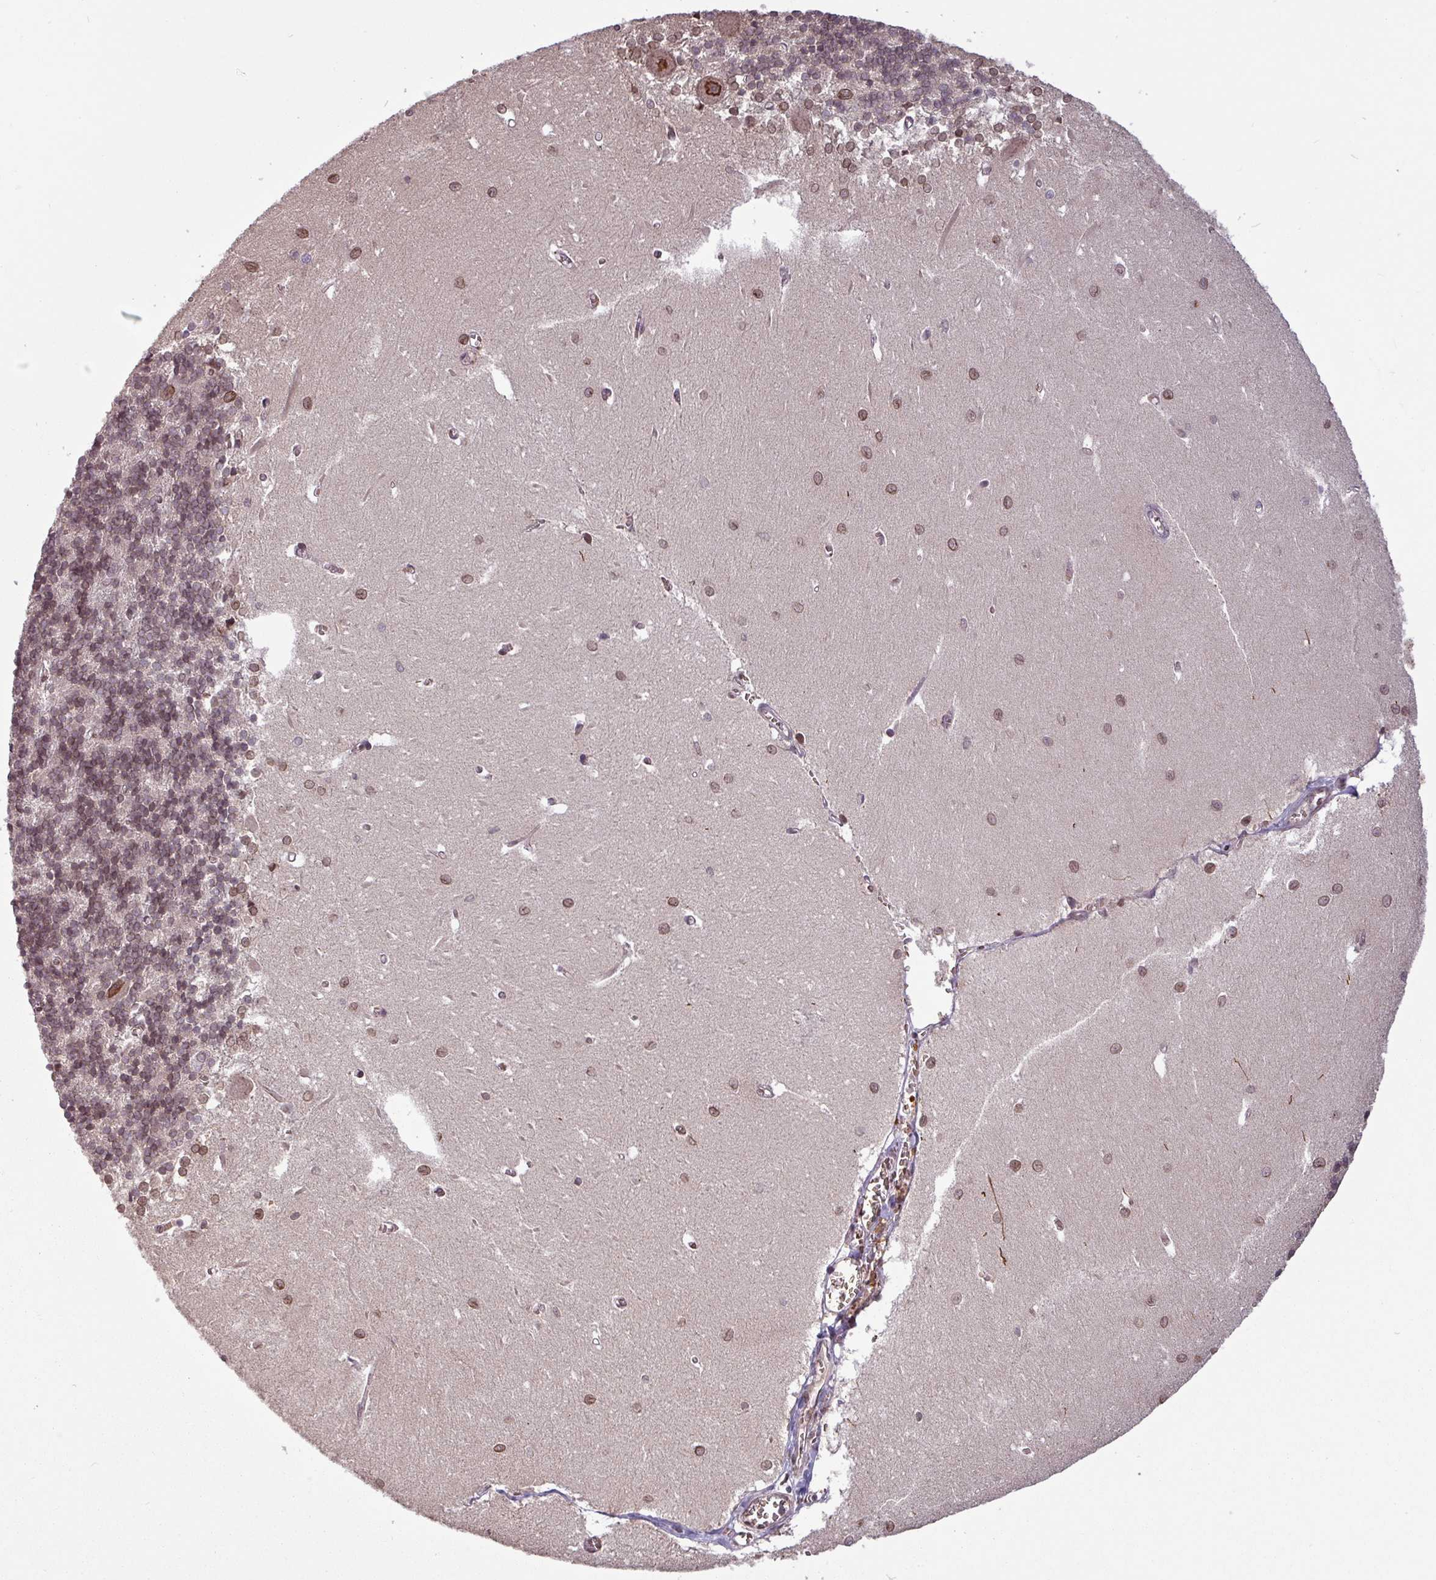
{"staining": {"intensity": "weak", "quantity": "25%-75%", "location": "nuclear"}, "tissue": "cerebellum", "cell_type": "Cells in granular layer", "image_type": "normal", "snomed": [{"axis": "morphology", "description": "Normal tissue, NOS"}, {"axis": "topography", "description": "Cerebellum"}], "caption": "Protein expression analysis of benign cerebellum reveals weak nuclear positivity in about 25%-75% of cells in granular layer.", "gene": "RBM4B", "patient": {"sex": "male", "age": 37}}